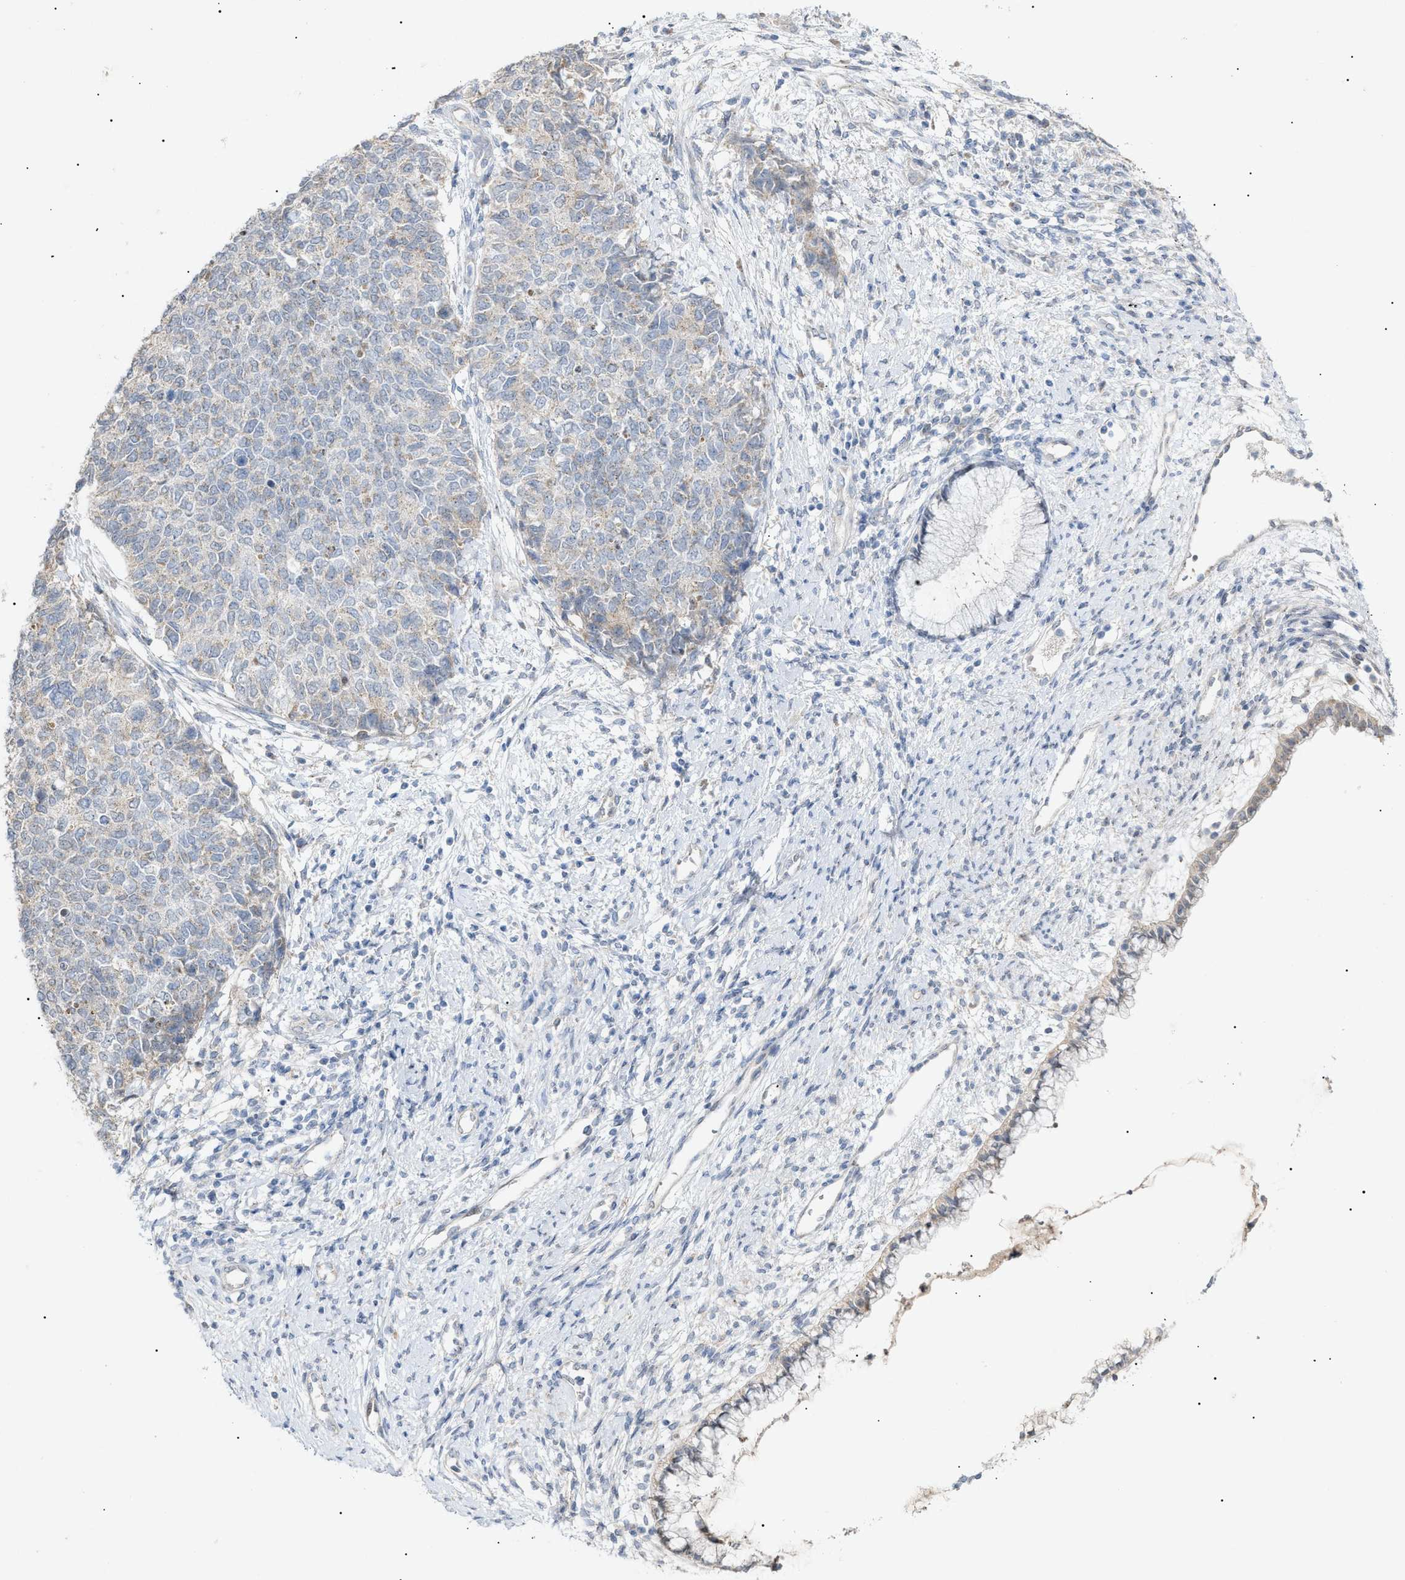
{"staining": {"intensity": "negative", "quantity": "none", "location": "none"}, "tissue": "cervical cancer", "cell_type": "Tumor cells", "image_type": "cancer", "snomed": [{"axis": "morphology", "description": "Squamous cell carcinoma, NOS"}, {"axis": "topography", "description": "Cervix"}], "caption": "High magnification brightfield microscopy of cervical cancer (squamous cell carcinoma) stained with DAB (brown) and counterstained with hematoxylin (blue): tumor cells show no significant expression.", "gene": "SLC25A31", "patient": {"sex": "female", "age": 63}}